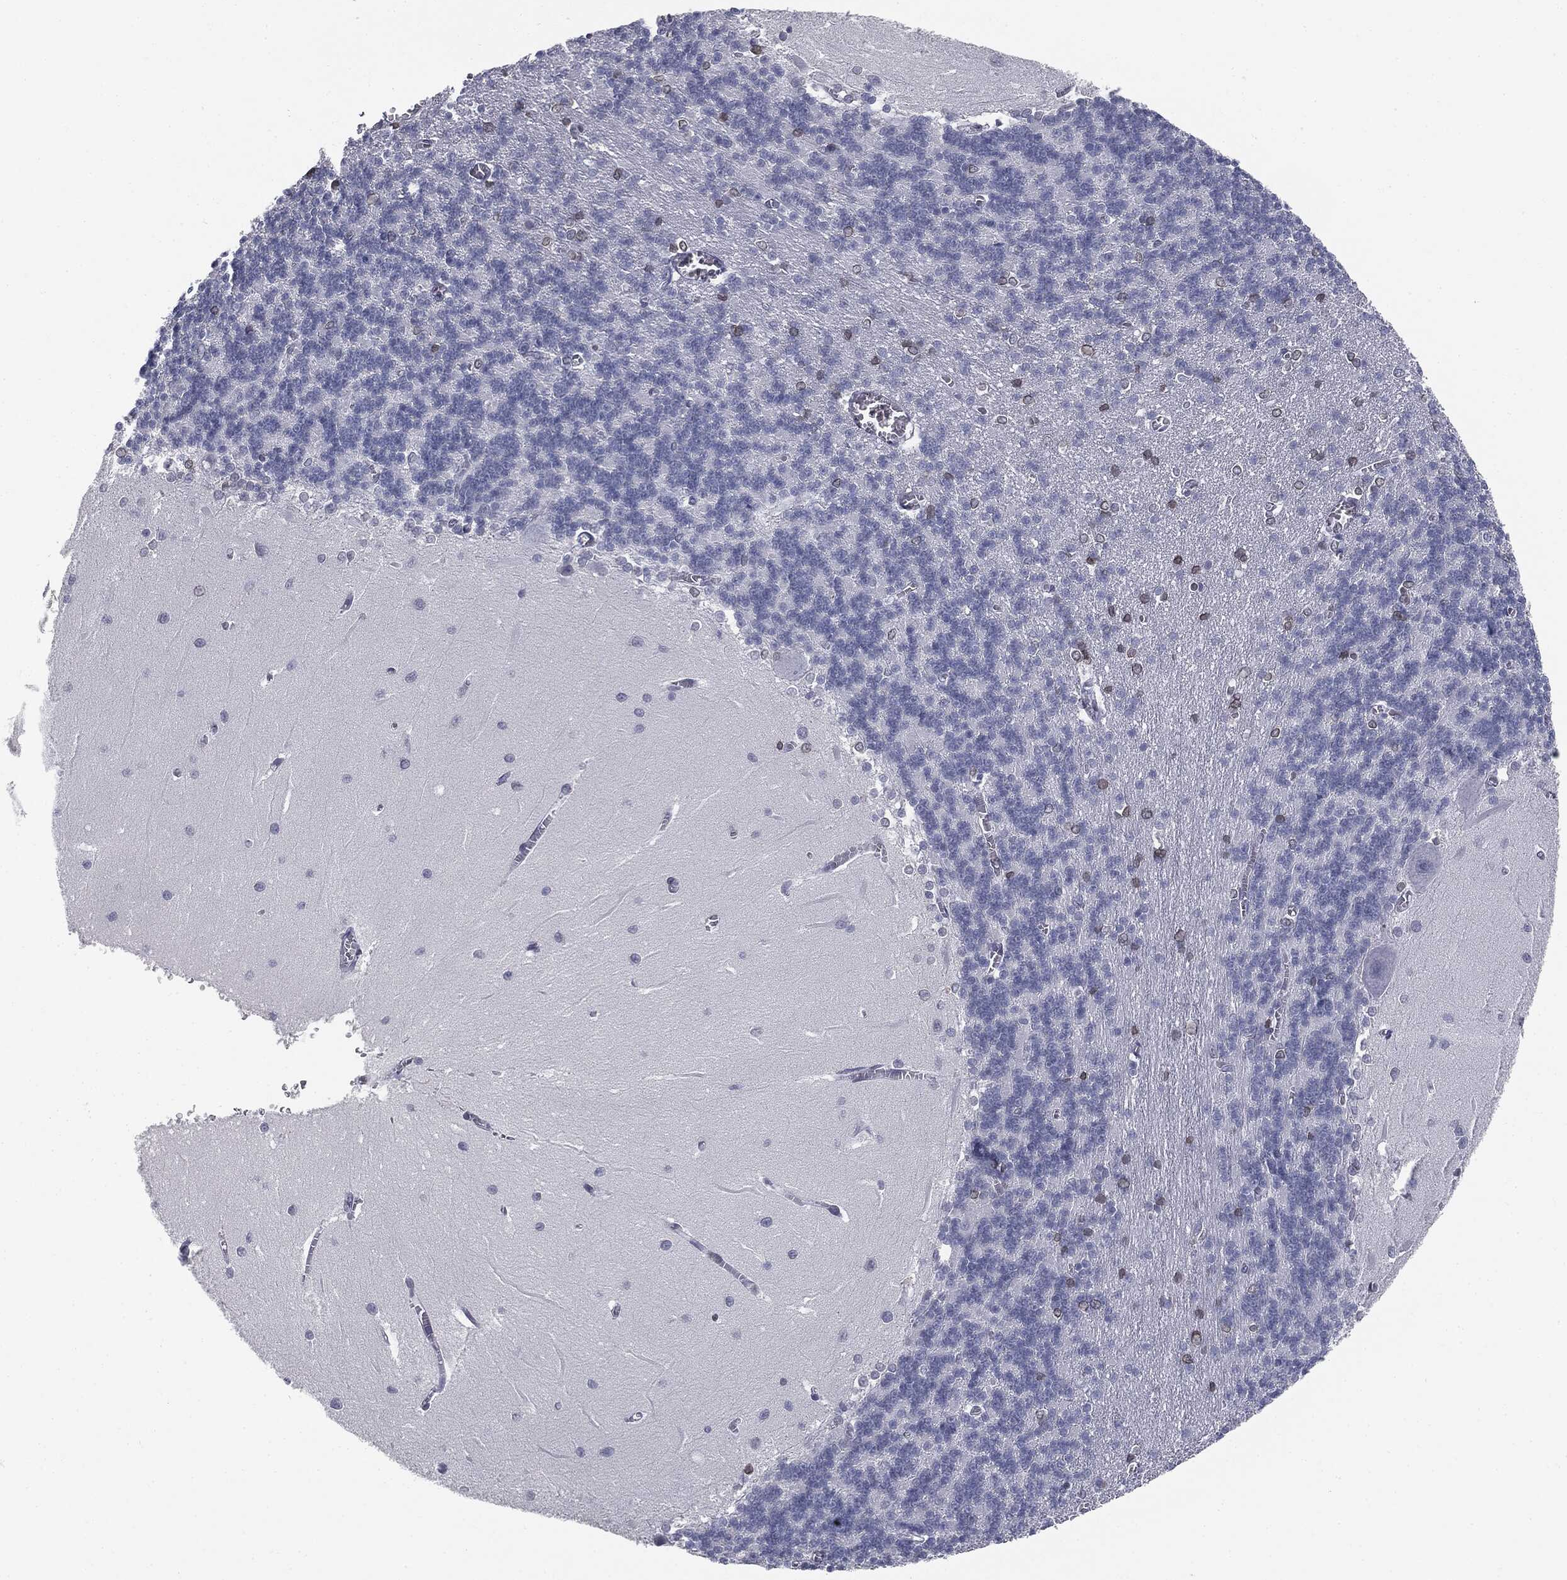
{"staining": {"intensity": "negative", "quantity": "none", "location": "none"}, "tissue": "cerebellum", "cell_type": "Cells in granular layer", "image_type": "normal", "snomed": [{"axis": "morphology", "description": "Normal tissue, NOS"}, {"axis": "topography", "description": "Cerebellum"}], "caption": "The histopathology image reveals no staining of cells in granular layer in benign cerebellum. (DAB IHC, high magnification).", "gene": "ALDOB", "patient": {"sex": "male", "age": 37}}